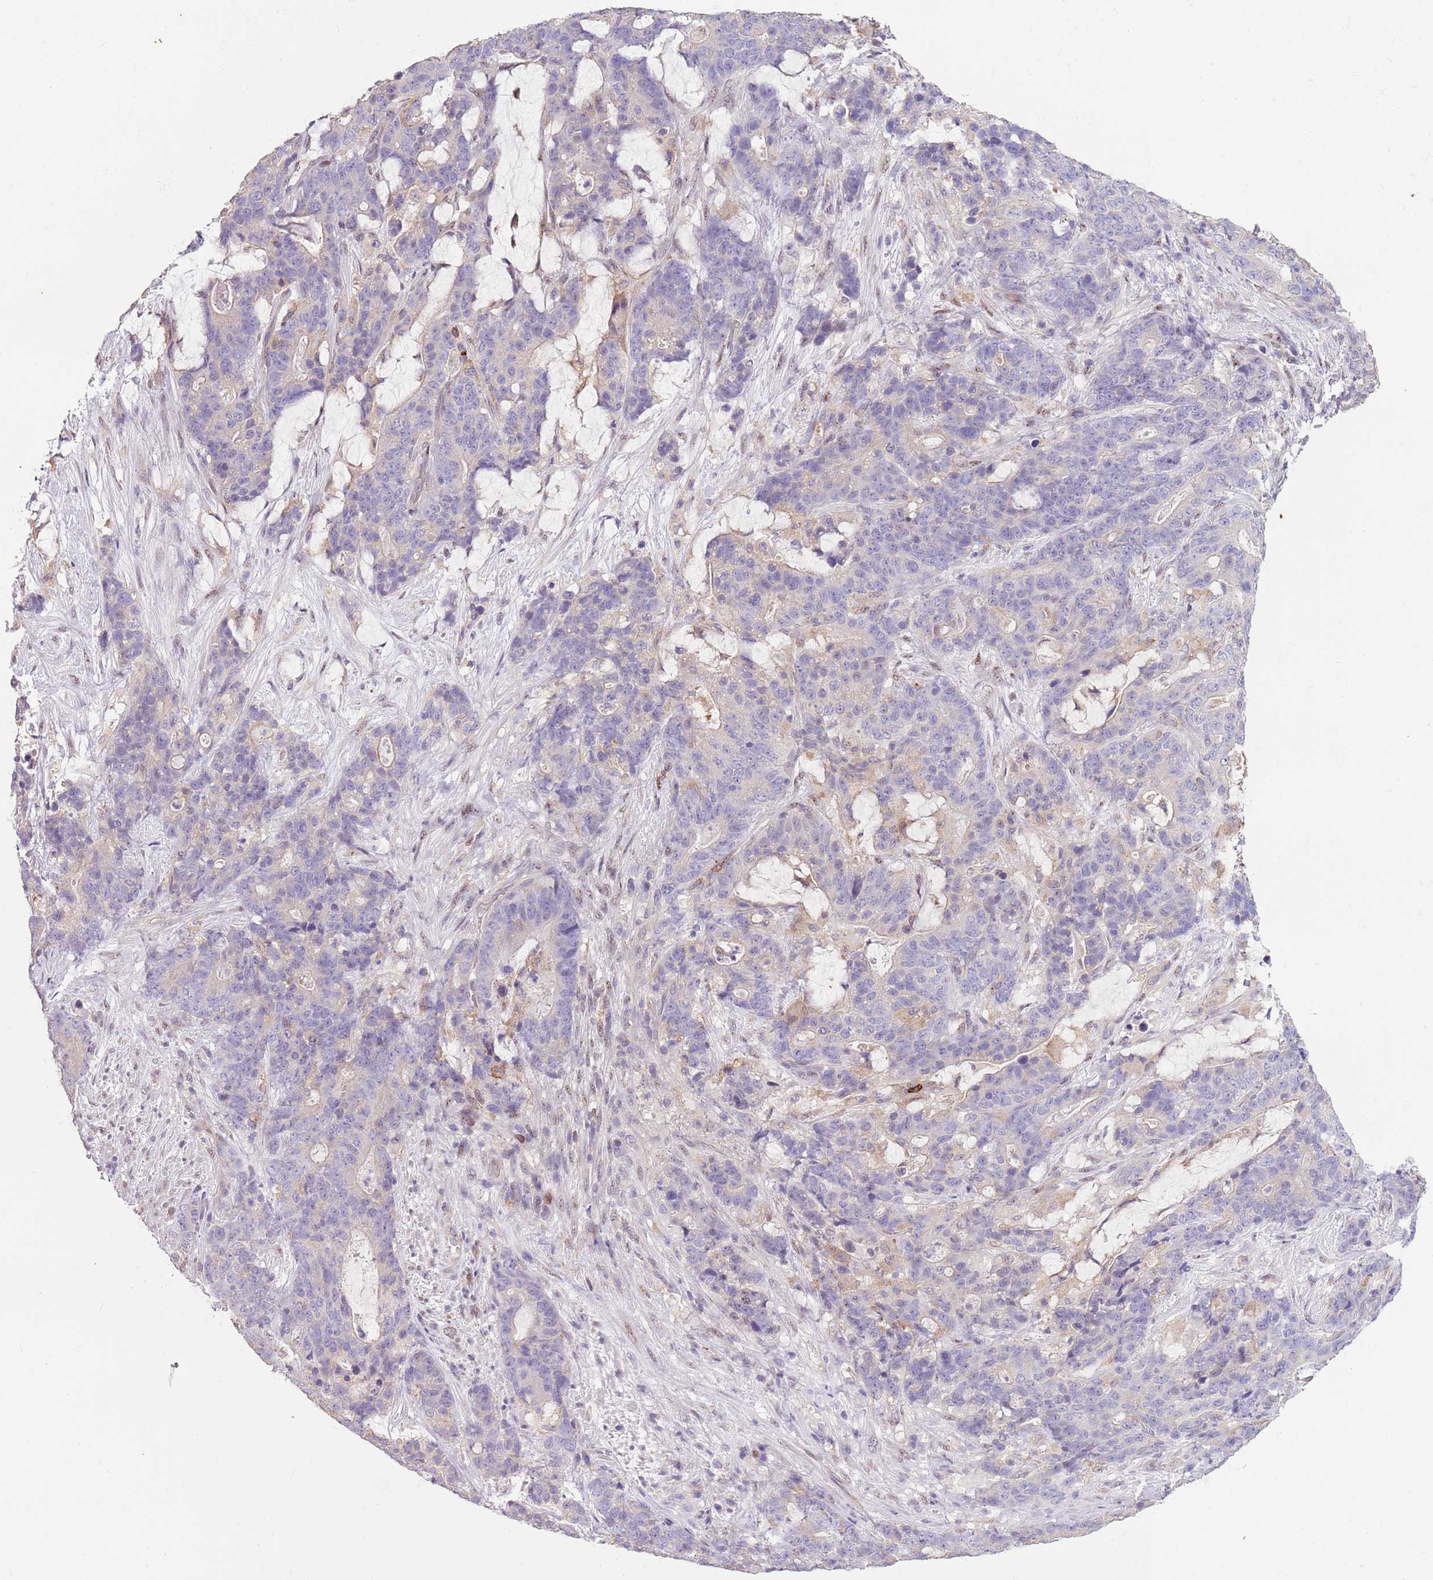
{"staining": {"intensity": "negative", "quantity": "none", "location": "none"}, "tissue": "stomach cancer", "cell_type": "Tumor cells", "image_type": "cancer", "snomed": [{"axis": "morphology", "description": "Normal tissue, NOS"}, {"axis": "morphology", "description": "Adenocarcinoma, NOS"}, {"axis": "topography", "description": "Stomach"}], "caption": "Adenocarcinoma (stomach) stained for a protein using immunohistochemistry (IHC) demonstrates no staining tumor cells.", "gene": "CAPN9", "patient": {"sex": "female", "age": 64}}